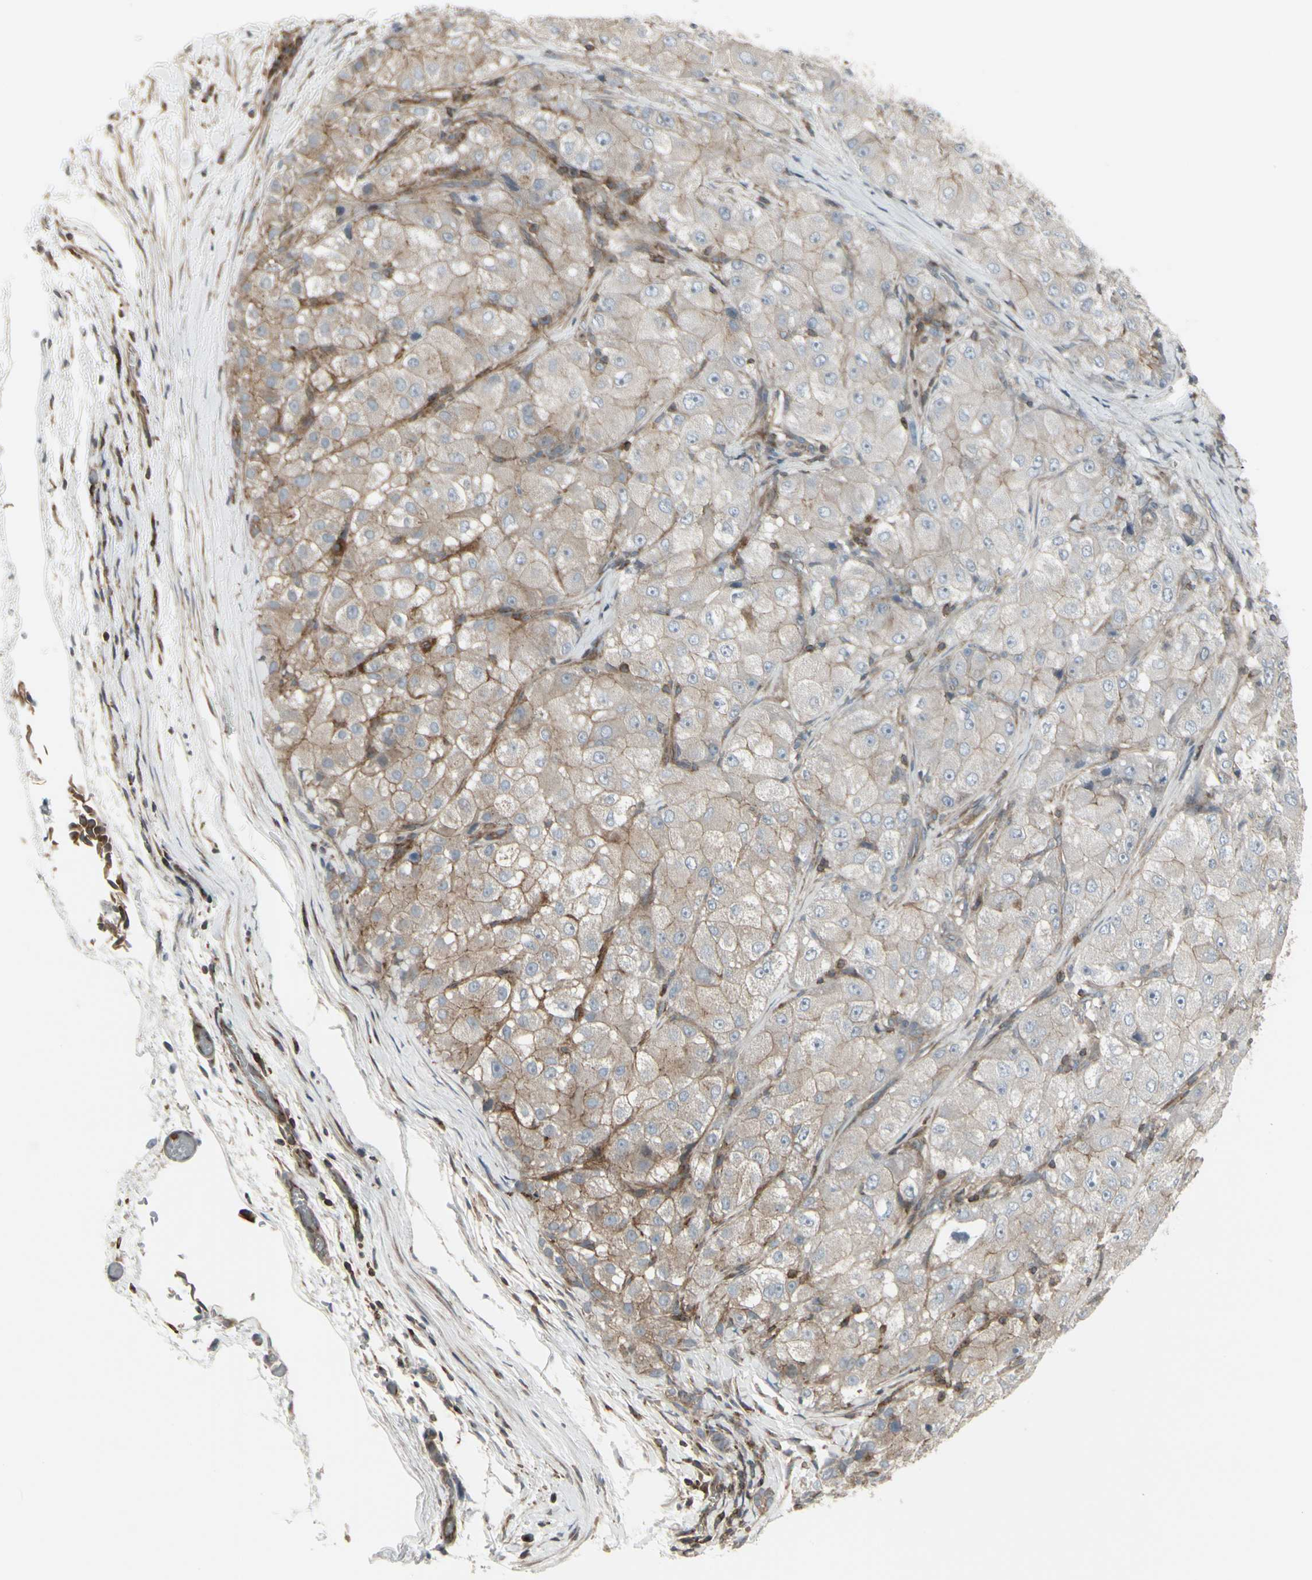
{"staining": {"intensity": "moderate", "quantity": ">75%", "location": "cytoplasmic/membranous"}, "tissue": "liver cancer", "cell_type": "Tumor cells", "image_type": "cancer", "snomed": [{"axis": "morphology", "description": "Carcinoma, Hepatocellular, NOS"}, {"axis": "topography", "description": "Liver"}], "caption": "A brown stain labels moderate cytoplasmic/membranous expression of a protein in liver hepatocellular carcinoma tumor cells. (DAB (3,3'-diaminobenzidine) = brown stain, brightfield microscopy at high magnification).", "gene": "EPS15", "patient": {"sex": "male", "age": 80}}